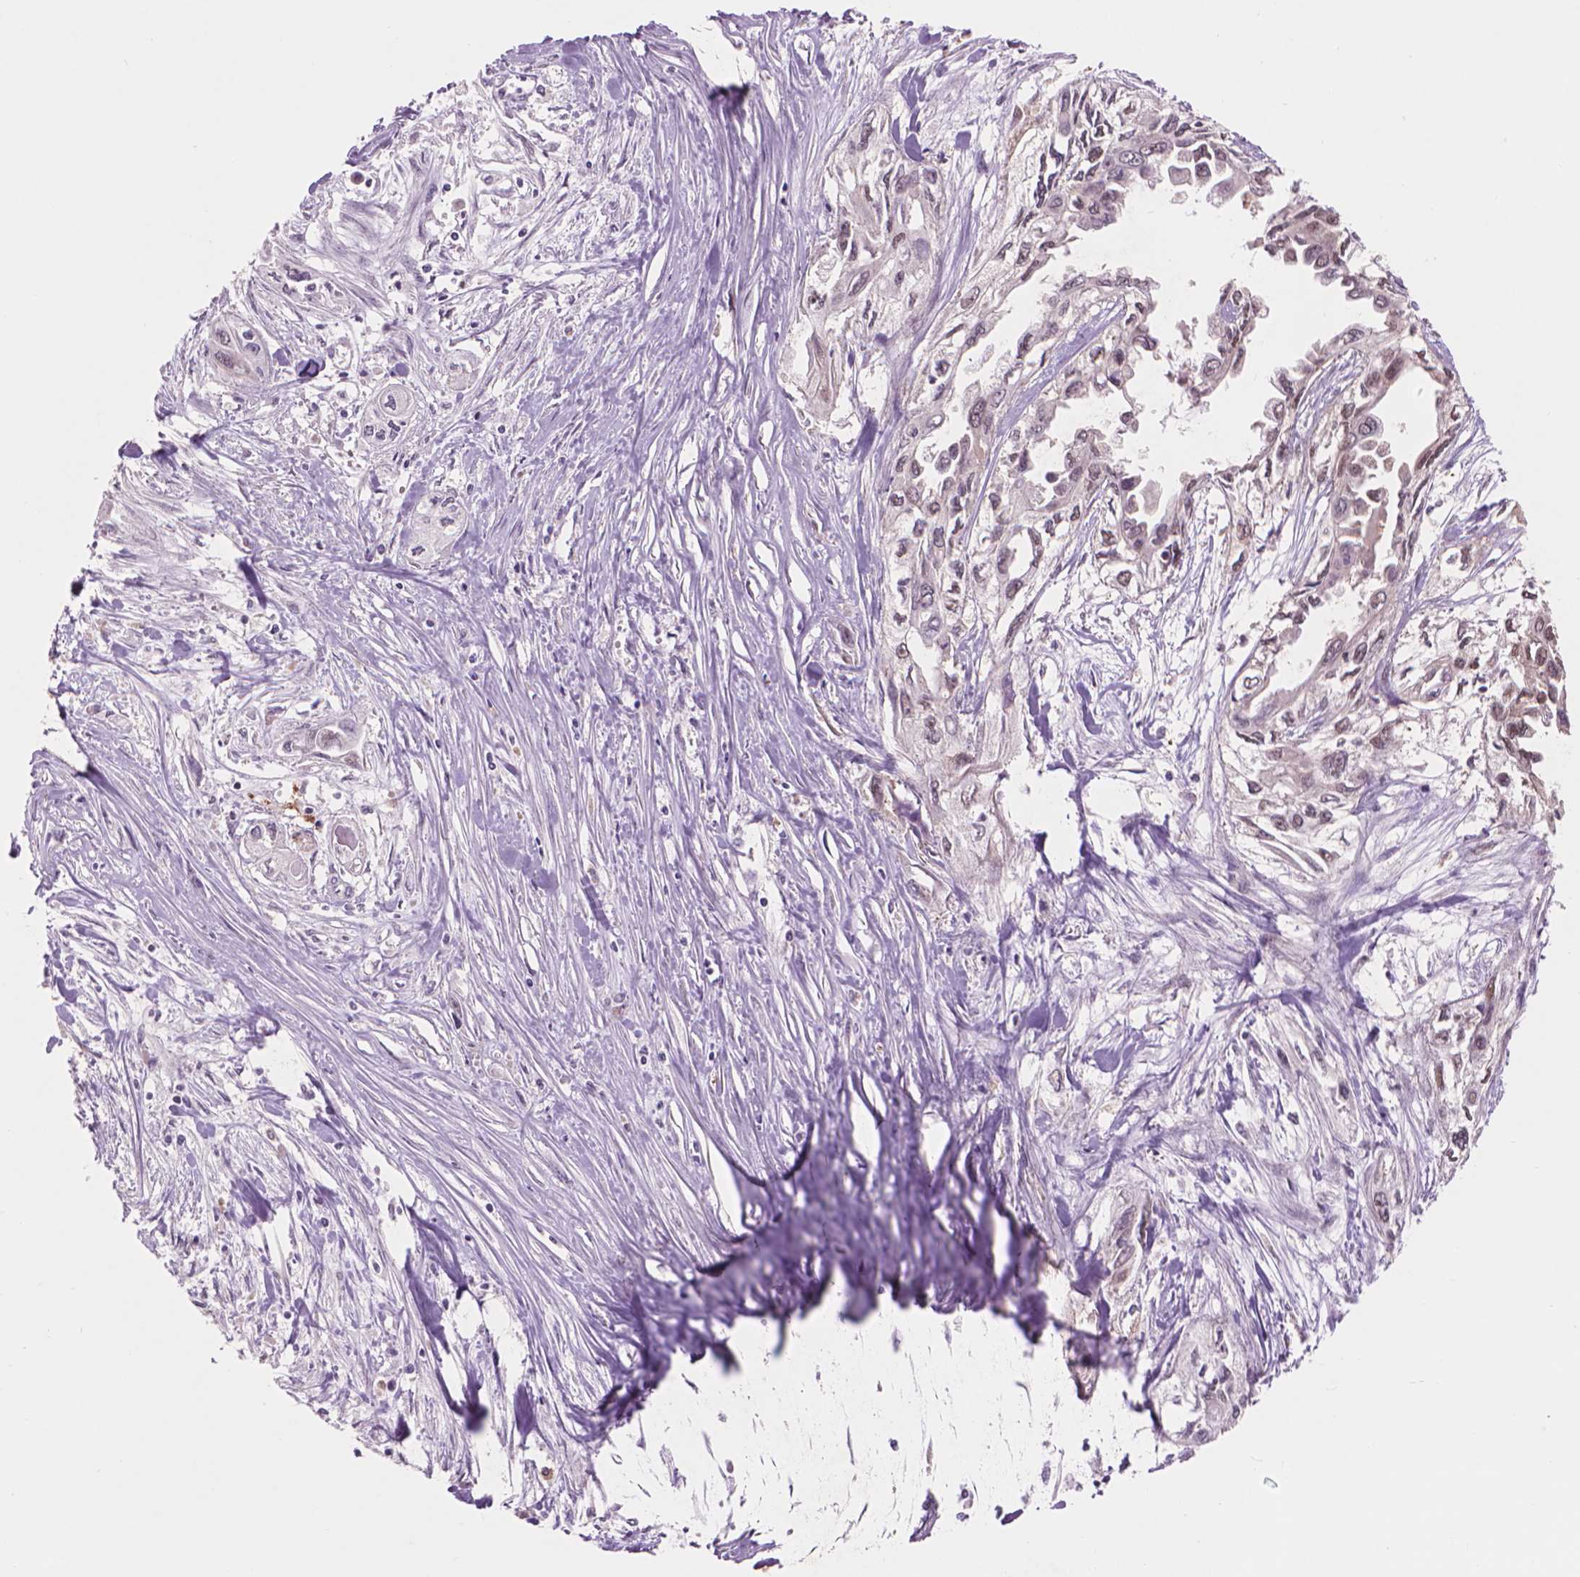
{"staining": {"intensity": "weak", "quantity": "25%-75%", "location": "nuclear"}, "tissue": "pancreatic cancer", "cell_type": "Tumor cells", "image_type": "cancer", "snomed": [{"axis": "morphology", "description": "Adenocarcinoma, NOS"}, {"axis": "topography", "description": "Pancreas"}], "caption": "Immunohistochemistry histopathology image of human adenocarcinoma (pancreatic) stained for a protein (brown), which displays low levels of weak nuclear positivity in approximately 25%-75% of tumor cells.", "gene": "ENO2", "patient": {"sex": "female", "age": 55}}